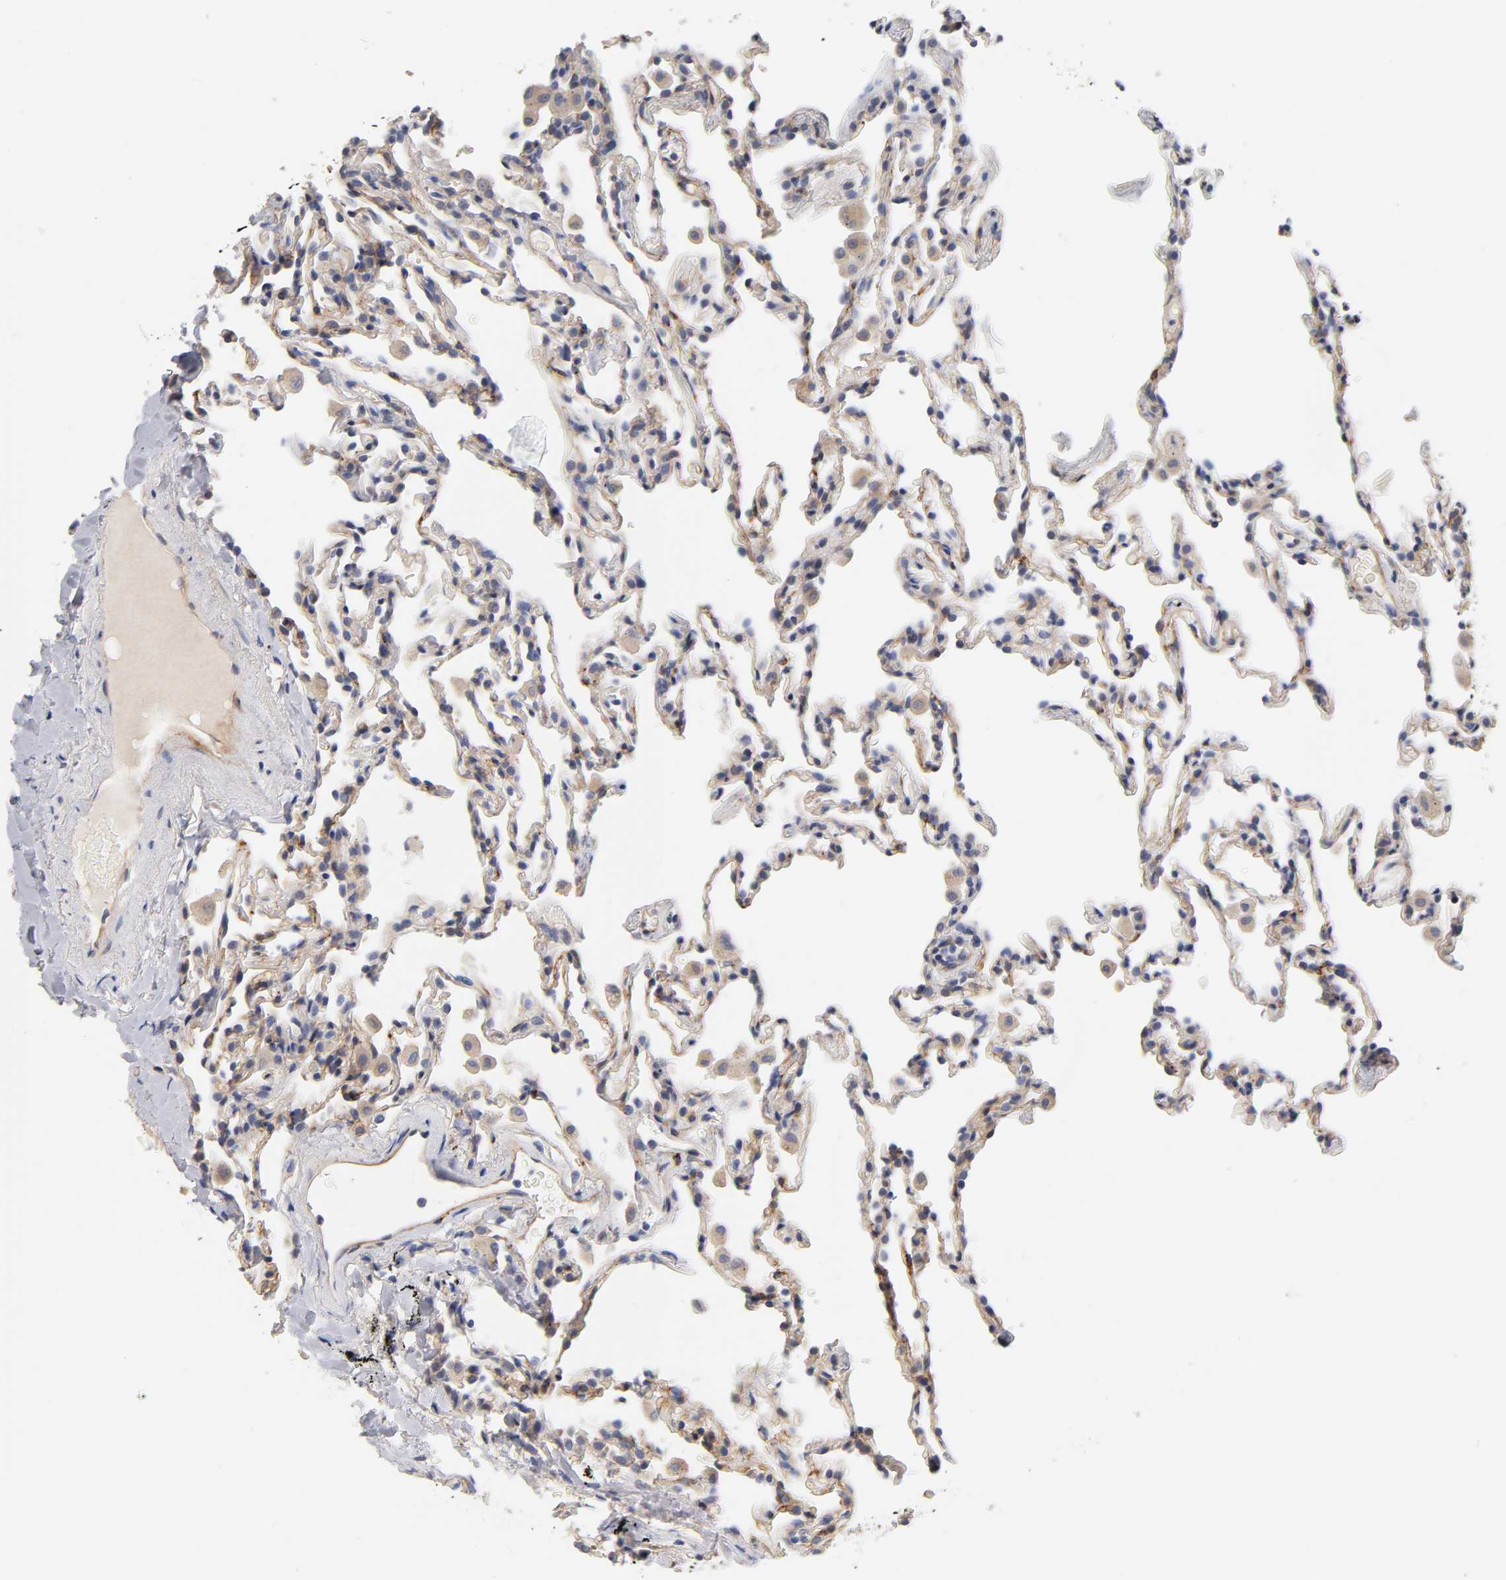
{"staining": {"intensity": "moderate", "quantity": "<25%", "location": "cytoplasmic/membranous"}, "tissue": "lung", "cell_type": "Alveolar cells", "image_type": "normal", "snomed": [{"axis": "morphology", "description": "Normal tissue, NOS"}, {"axis": "morphology", "description": "Soft tissue tumor metastatic"}, {"axis": "topography", "description": "Lung"}], "caption": "The image reveals a brown stain indicating the presence of a protein in the cytoplasmic/membranous of alveolar cells in lung.", "gene": "LAMB1", "patient": {"sex": "male", "age": 59}}